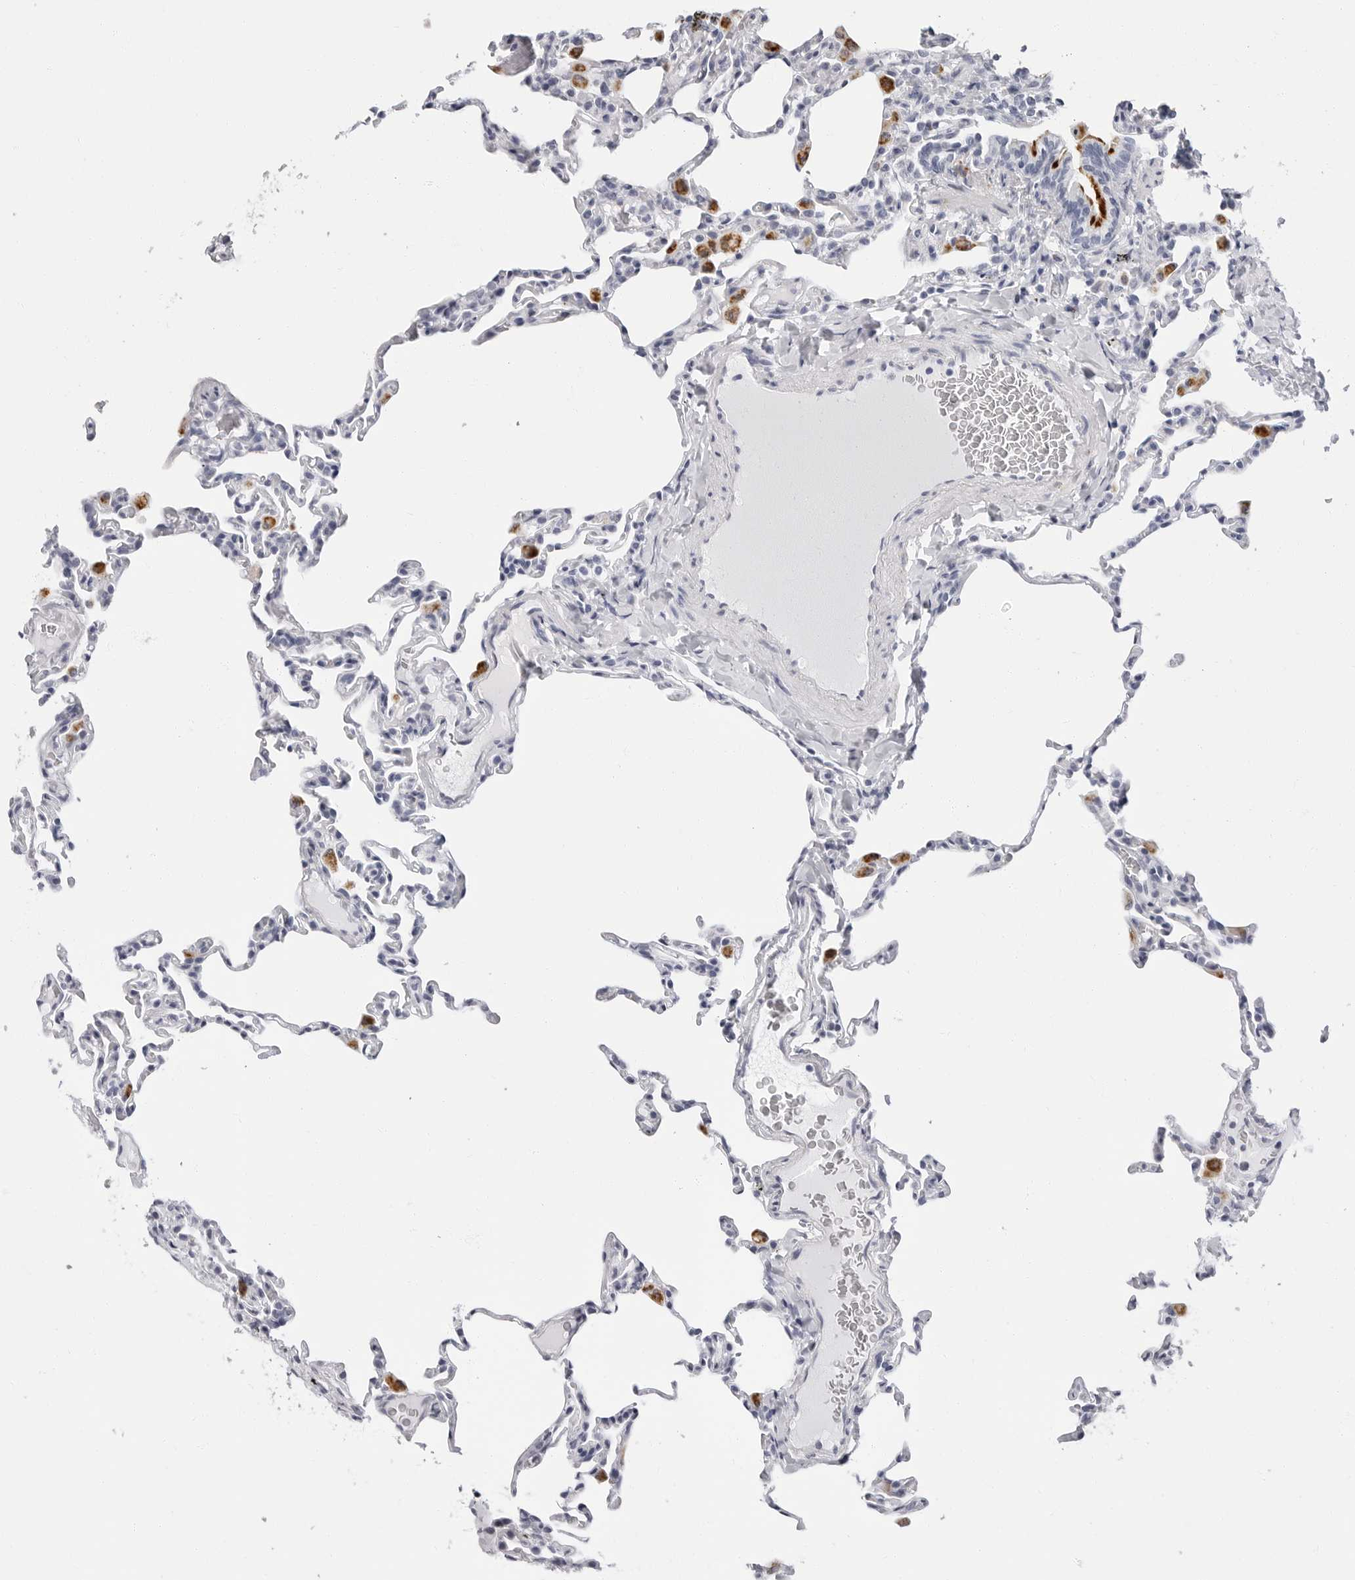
{"staining": {"intensity": "negative", "quantity": "none", "location": "none"}, "tissue": "lung", "cell_type": "Alveolar cells", "image_type": "normal", "snomed": [{"axis": "morphology", "description": "Normal tissue, NOS"}, {"axis": "topography", "description": "Lung"}], "caption": "High magnification brightfield microscopy of benign lung stained with DAB (3,3'-diaminobenzidine) (brown) and counterstained with hematoxylin (blue): alveolar cells show no significant staining.", "gene": "ERICH3", "patient": {"sex": "male", "age": 20}}